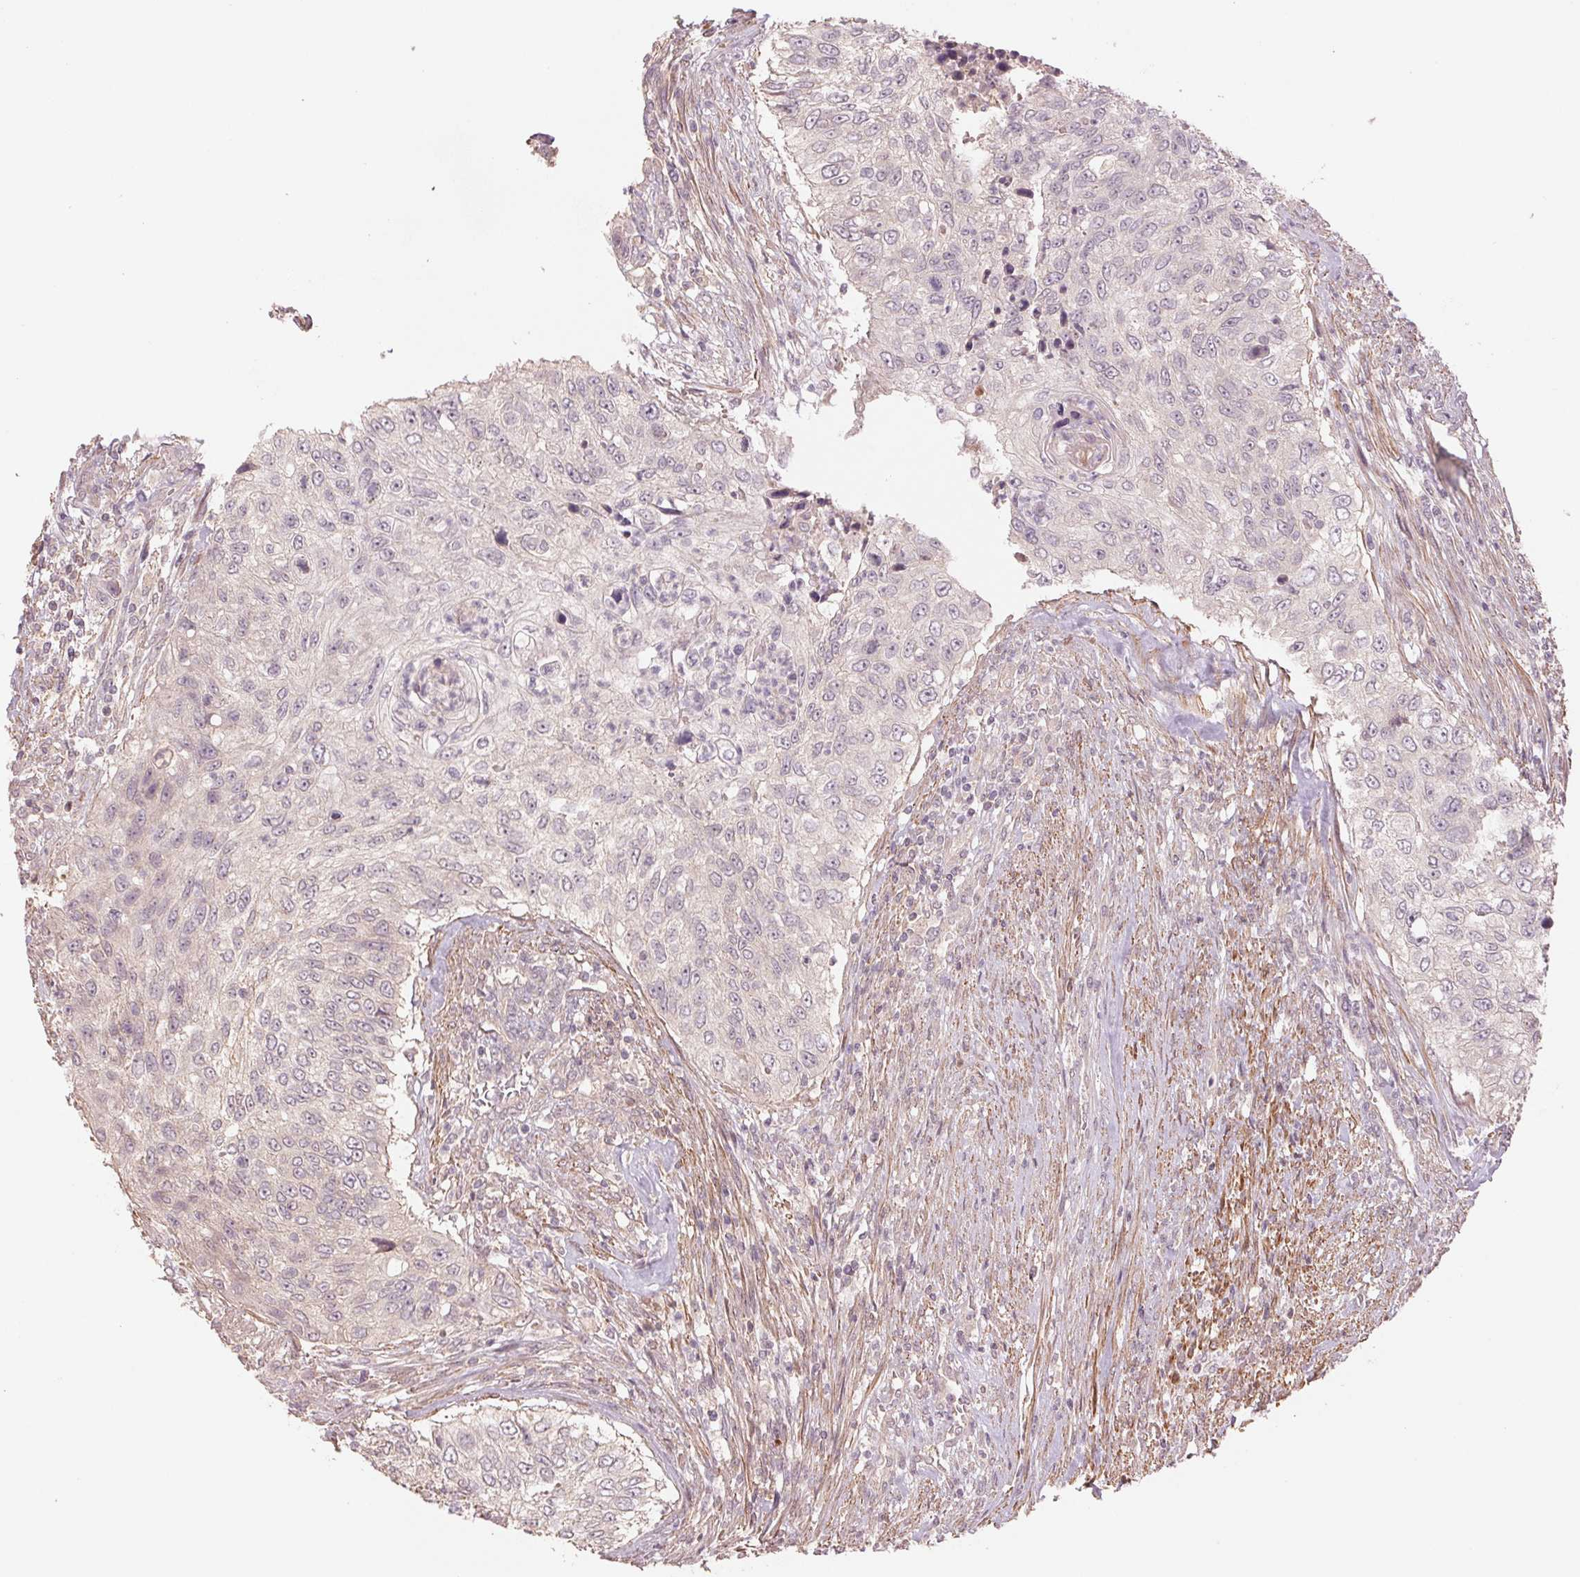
{"staining": {"intensity": "negative", "quantity": "none", "location": "none"}, "tissue": "urothelial cancer", "cell_type": "Tumor cells", "image_type": "cancer", "snomed": [{"axis": "morphology", "description": "Urothelial carcinoma, High grade"}, {"axis": "topography", "description": "Urinary bladder"}], "caption": "Human high-grade urothelial carcinoma stained for a protein using immunohistochemistry shows no staining in tumor cells.", "gene": "PPIA", "patient": {"sex": "female", "age": 60}}